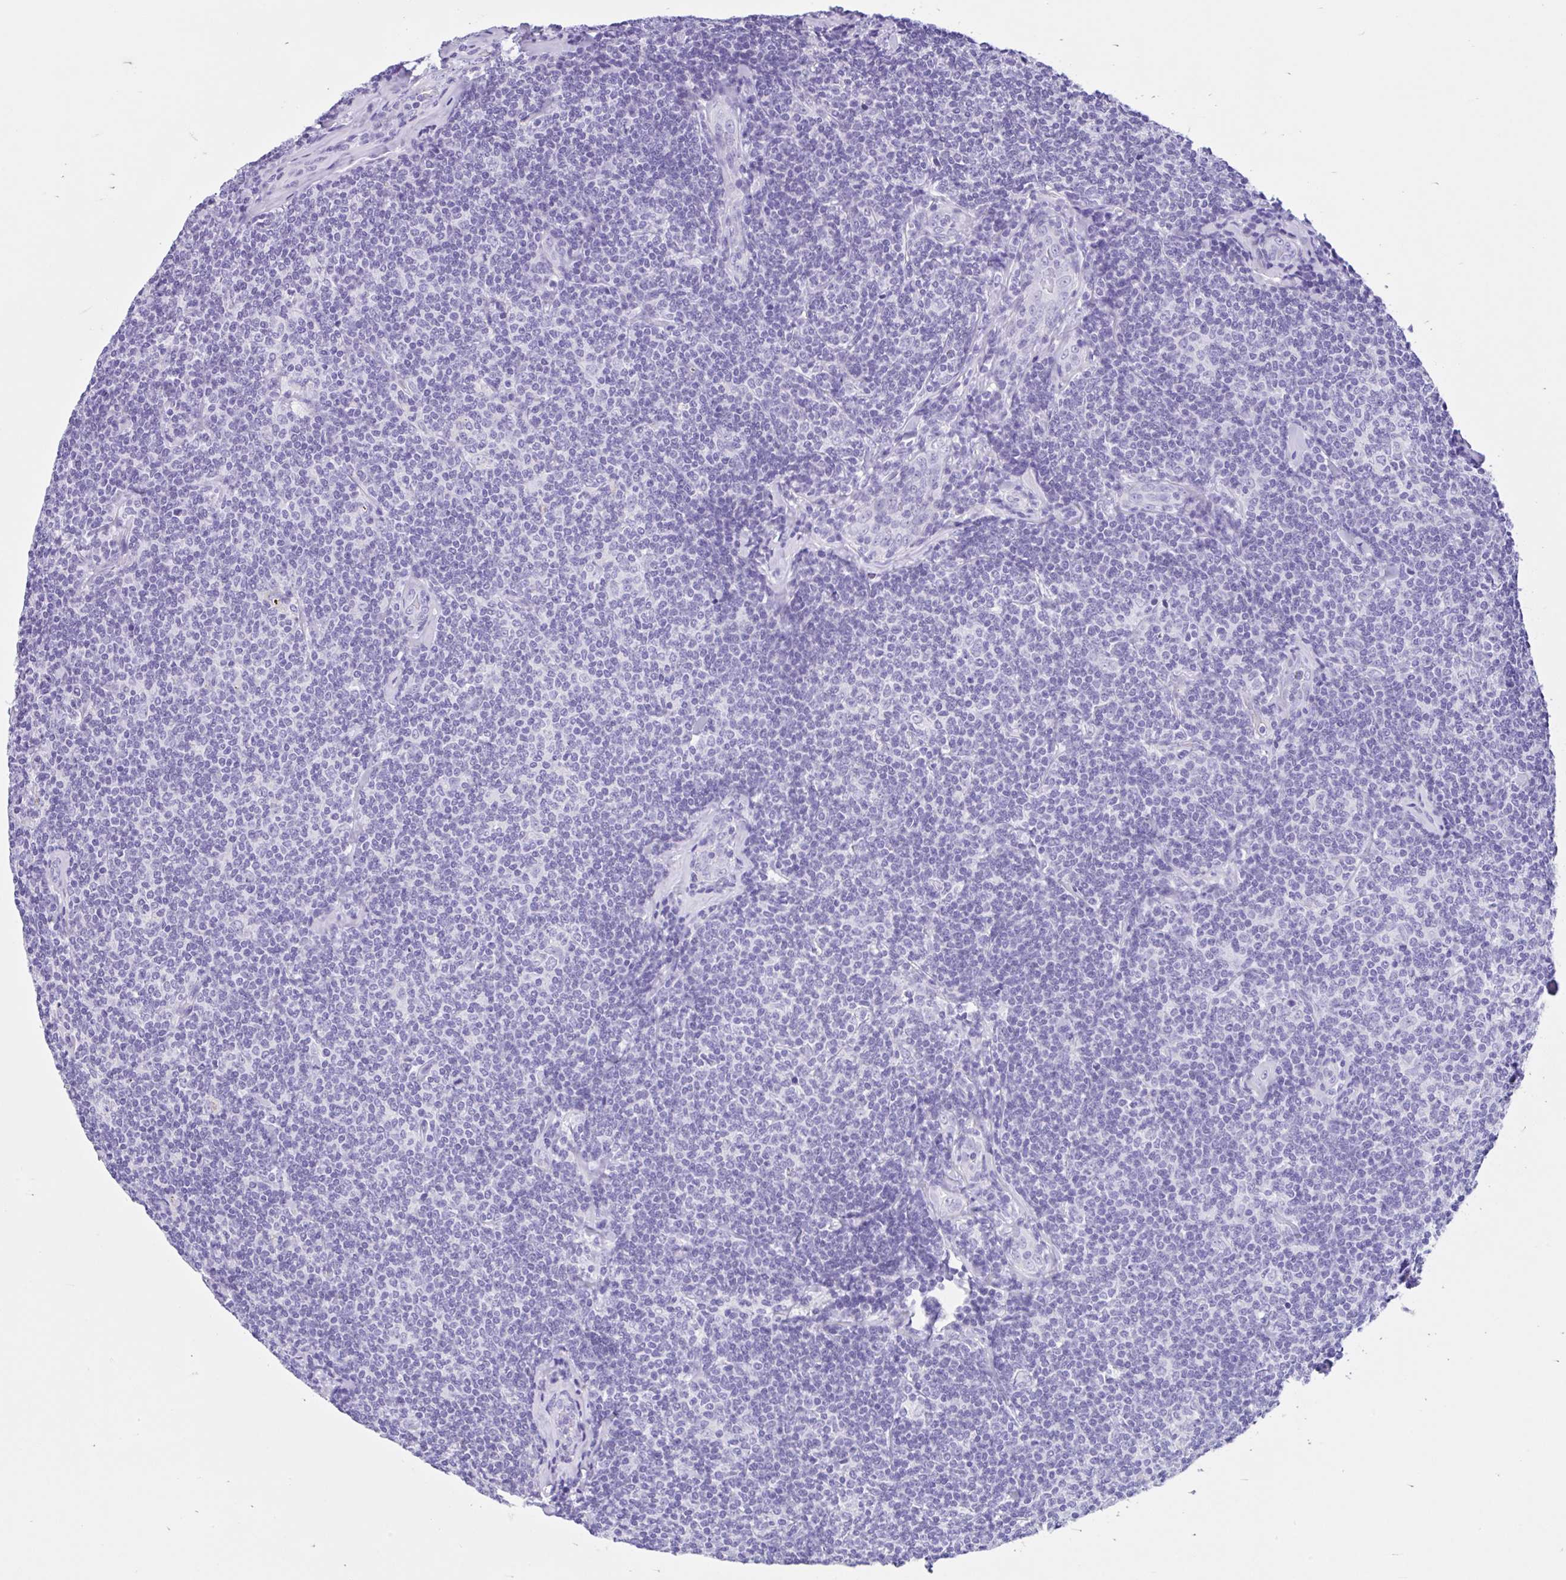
{"staining": {"intensity": "negative", "quantity": "none", "location": "none"}, "tissue": "lymphoma", "cell_type": "Tumor cells", "image_type": "cancer", "snomed": [{"axis": "morphology", "description": "Malignant lymphoma, non-Hodgkin's type, Low grade"}, {"axis": "topography", "description": "Lymph node"}], "caption": "The IHC histopathology image has no significant expression in tumor cells of malignant lymphoma, non-Hodgkin's type (low-grade) tissue.", "gene": "IAPP", "patient": {"sex": "female", "age": 56}}